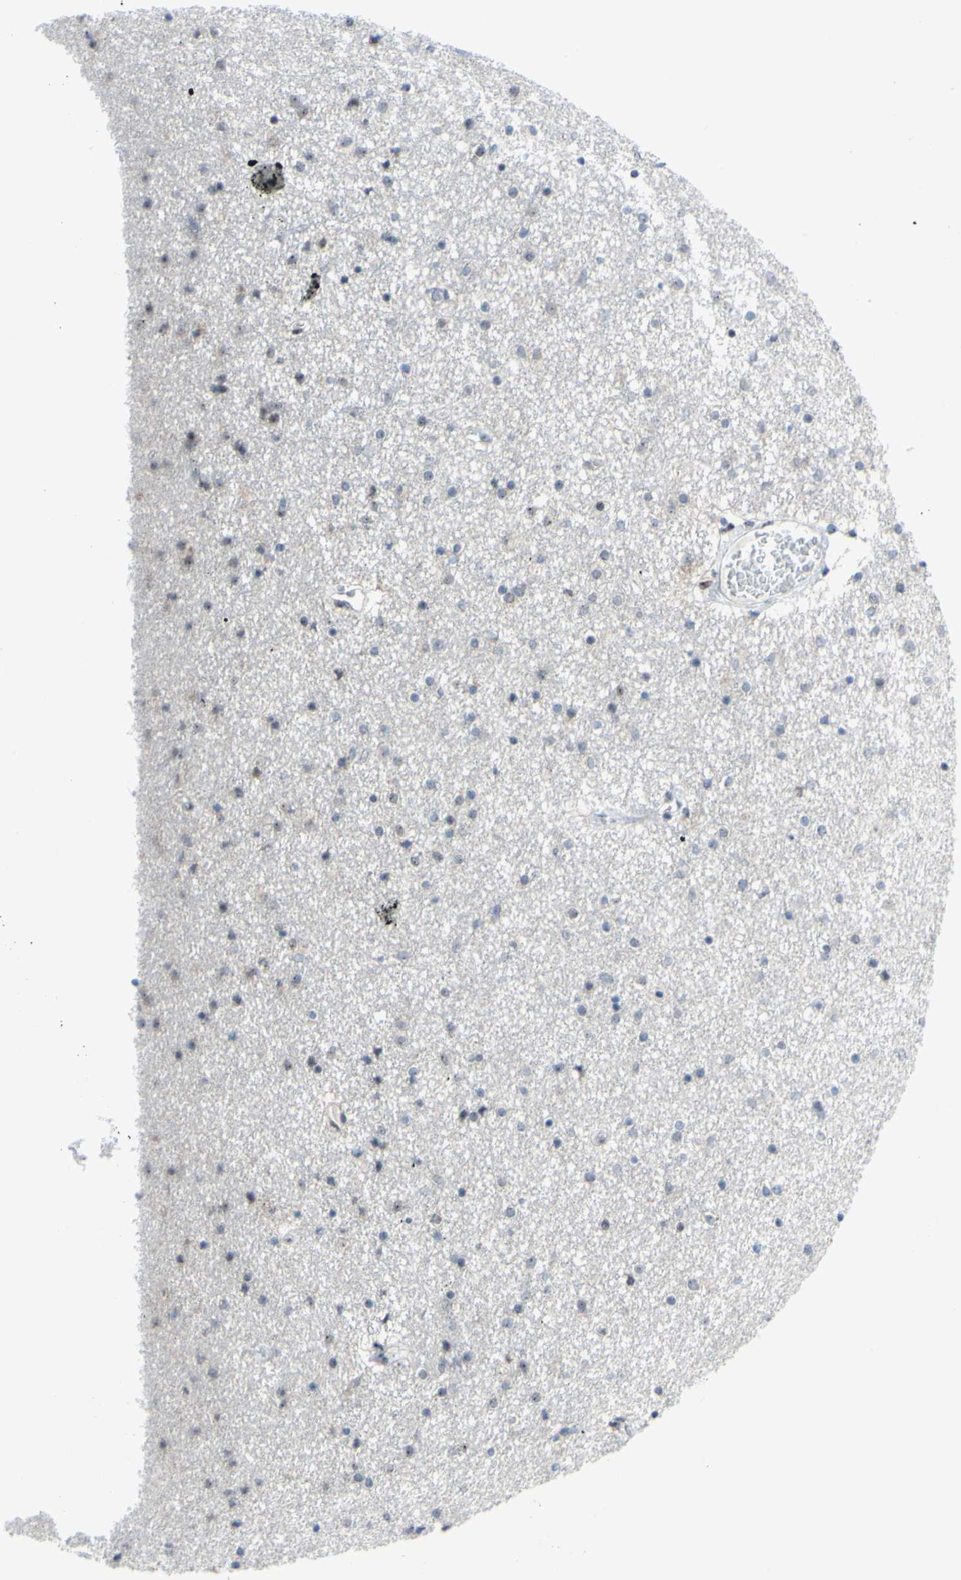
{"staining": {"intensity": "weak", "quantity": "25%-75%", "location": "nuclear"}, "tissue": "caudate", "cell_type": "Glial cells", "image_type": "normal", "snomed": [{"axis": "morphology", "description": "Normal tissue, NOS"}, {"axis": "topography", "description": "Lateral ventricle wall"}], "caption": "Protein expression analysis of benign caudate shows weak nuclear staining in about 25%-75% of glial cells. (DAB (3,3'-diaminobenzidine) IHC, brown staining for protein, blue staining for nuclei).", "gene": "POLR1A", "patient": {"sex": "female", "age": 54}}